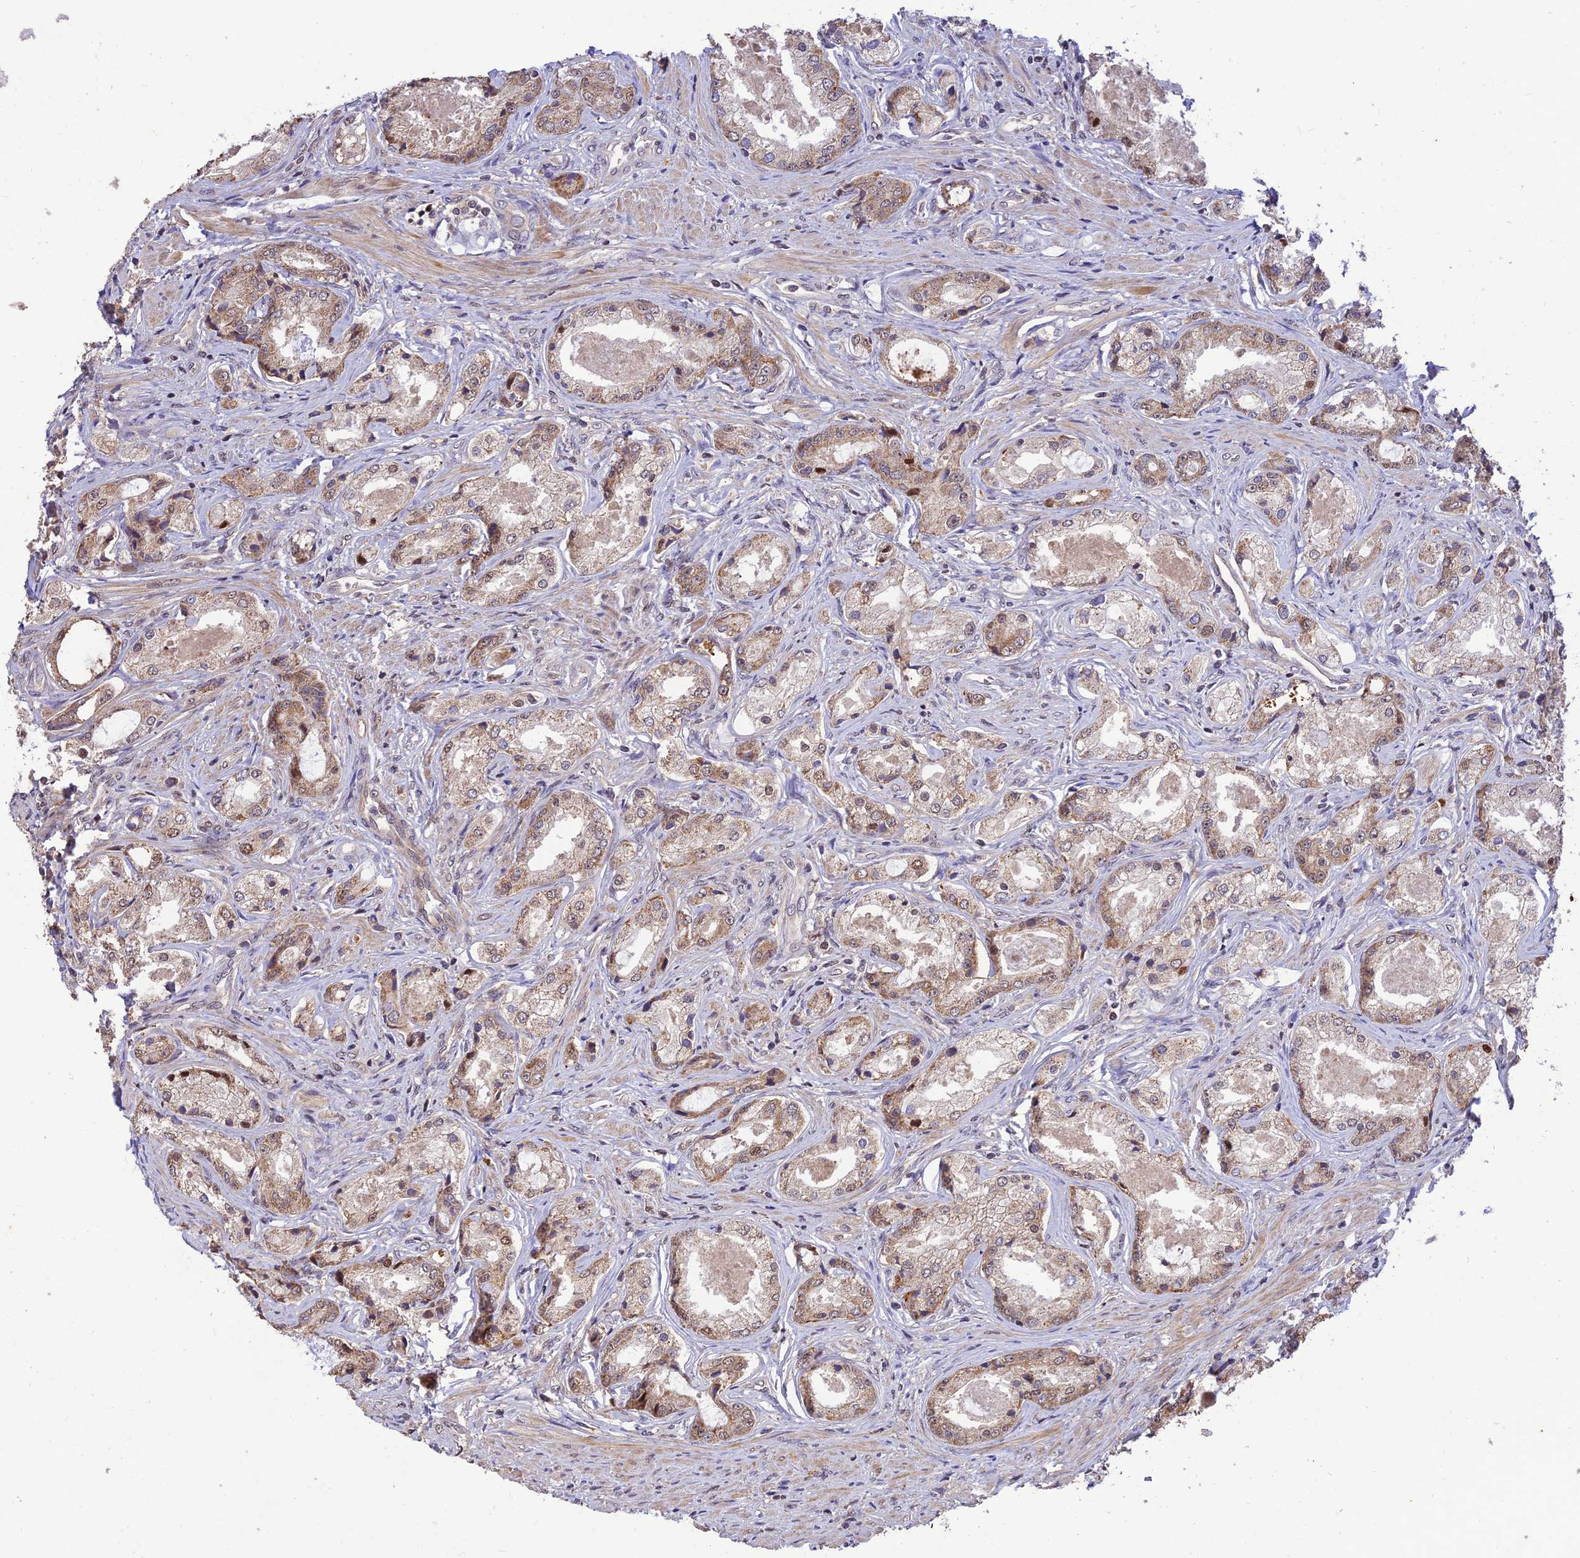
{"staining": {"intensity": "moderate", "quantity": ">75%", "location": "cytoplasmic/membranous"}, "tissue": "prostate cancer", "cell_type": "Tumor cells", "image_type": "cancer", "snomed": [{"axis": "morphology", "description": "Adenocarcinoma, Low grade"}, {"axis": "topography", "description": "Prostate"}], "caption": "Immunohistochemistry staining of adenocarcinoma (low-grade) (prostate), which demonstrates medium levels of moderate cytoplasmic/membranous positivity in about >75% of tumor cells indicating moderate cytoplasmic/membranous protein staining. The staining was performed using DAB (3,3'-diaminobenzidine) (brown) for protein detection and nuclei were counterstained in hematoxylin (blue).", "gene": "REV1", "patient": {"sex": "male", "age": 68}}